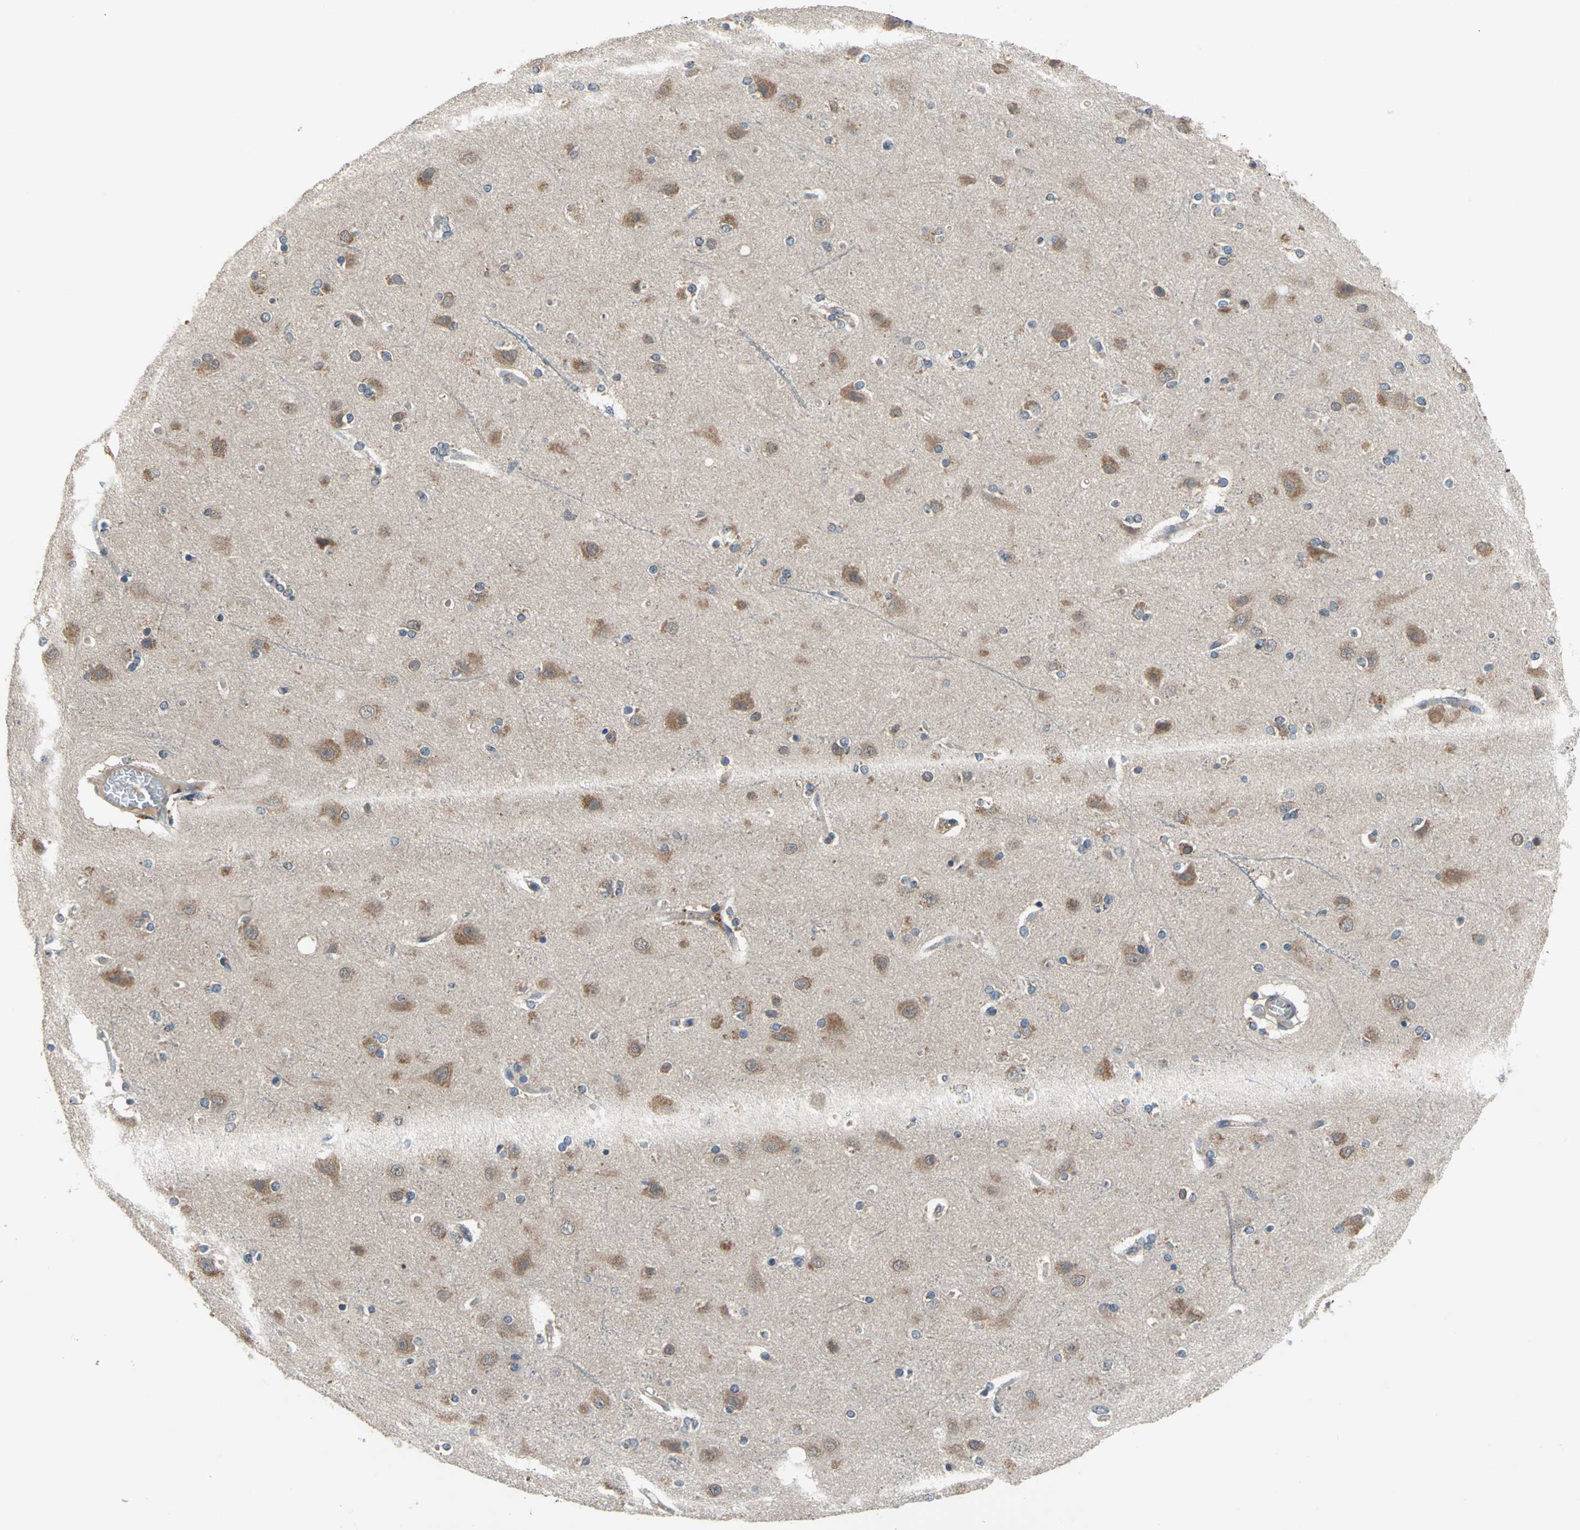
{"staining": {"intensity": "weak", "quantity": "25%-75%", "location": "cytoplasmic/membranous"}, "tissue": "cerebral cortex", "cell_type": "Endothelial cells", "image_type": "normal", "snomed": [{"axis": "morphology", "description": "Normal tissue, NOS"}, {"axis": "topography", "description": "Cerebral cortex"}], "caption": "Immunohistochemical staining of unremarkable cerebral cortex exhibits weak cytoplasmic/membranous protein positivity in approximately 25%-75% of endothelial cells. Nuclei are stained in blue.", "gene": "NFKBIE", "patient": {"sex": "female", "age": 54}}